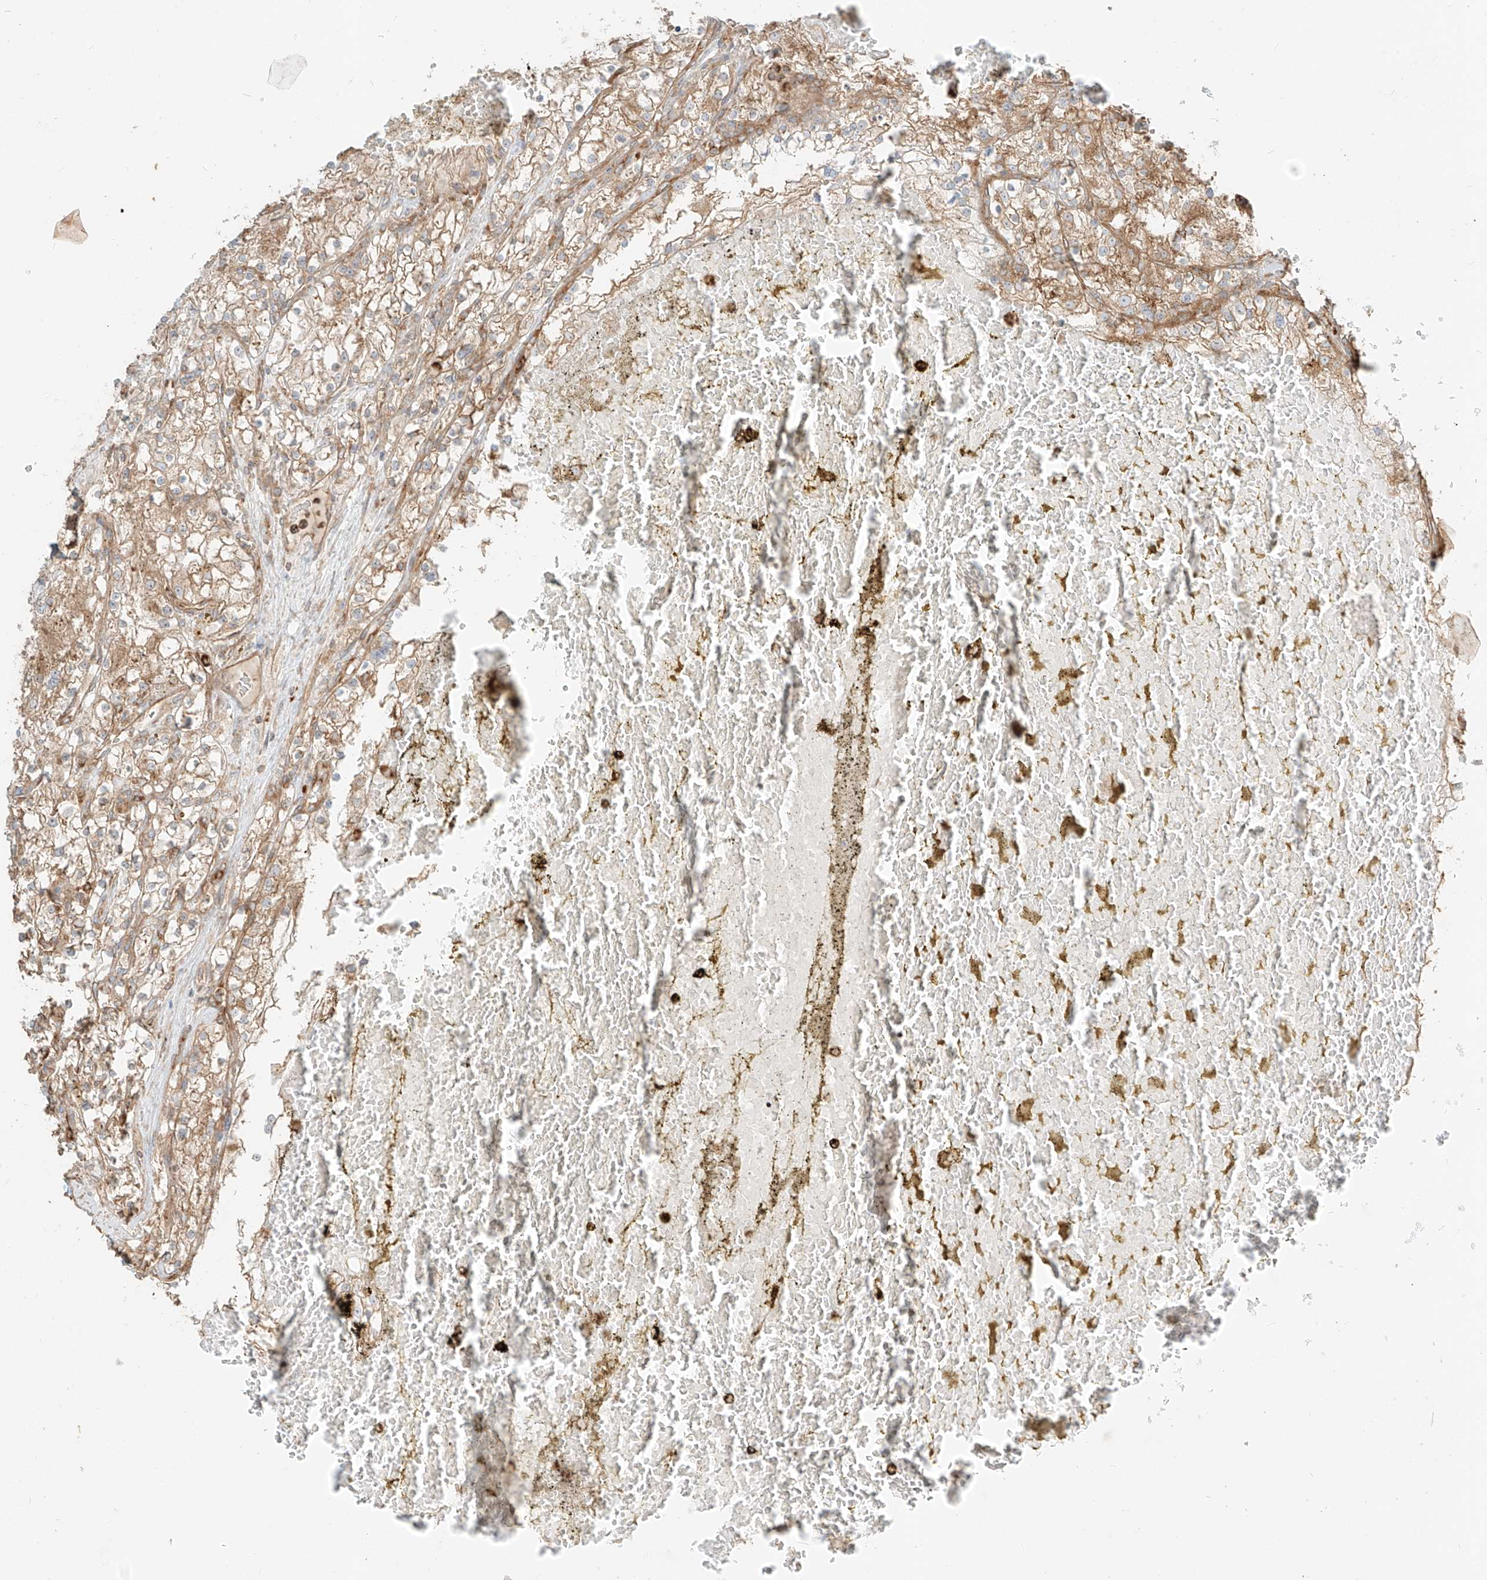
{"staining": {"intensity": "moderate", "quantity": ">75%", "location": "cytoplasmic/membranous"}, "tissue": "renal cancer", "cell_type": "Tumor cells", "image_type": "cancer", "snomed": [{"axis": "morphology", "description": "Normal tissue, NOS"}, {"axis": "morphology", "description": "Adenocarcinoma, NOS"}, {"axis": "topography", "description": "Kidney"}], "caption": "The immunohistochemical stain shows moderate cytoplasmic/membranous positivity in tumor cells of renal cancer tissue. The protein is shown in brown color, while the nuclei are stained blue.", "gene": "CCDC115", "patient": {"sex": "male", "age": 68}}